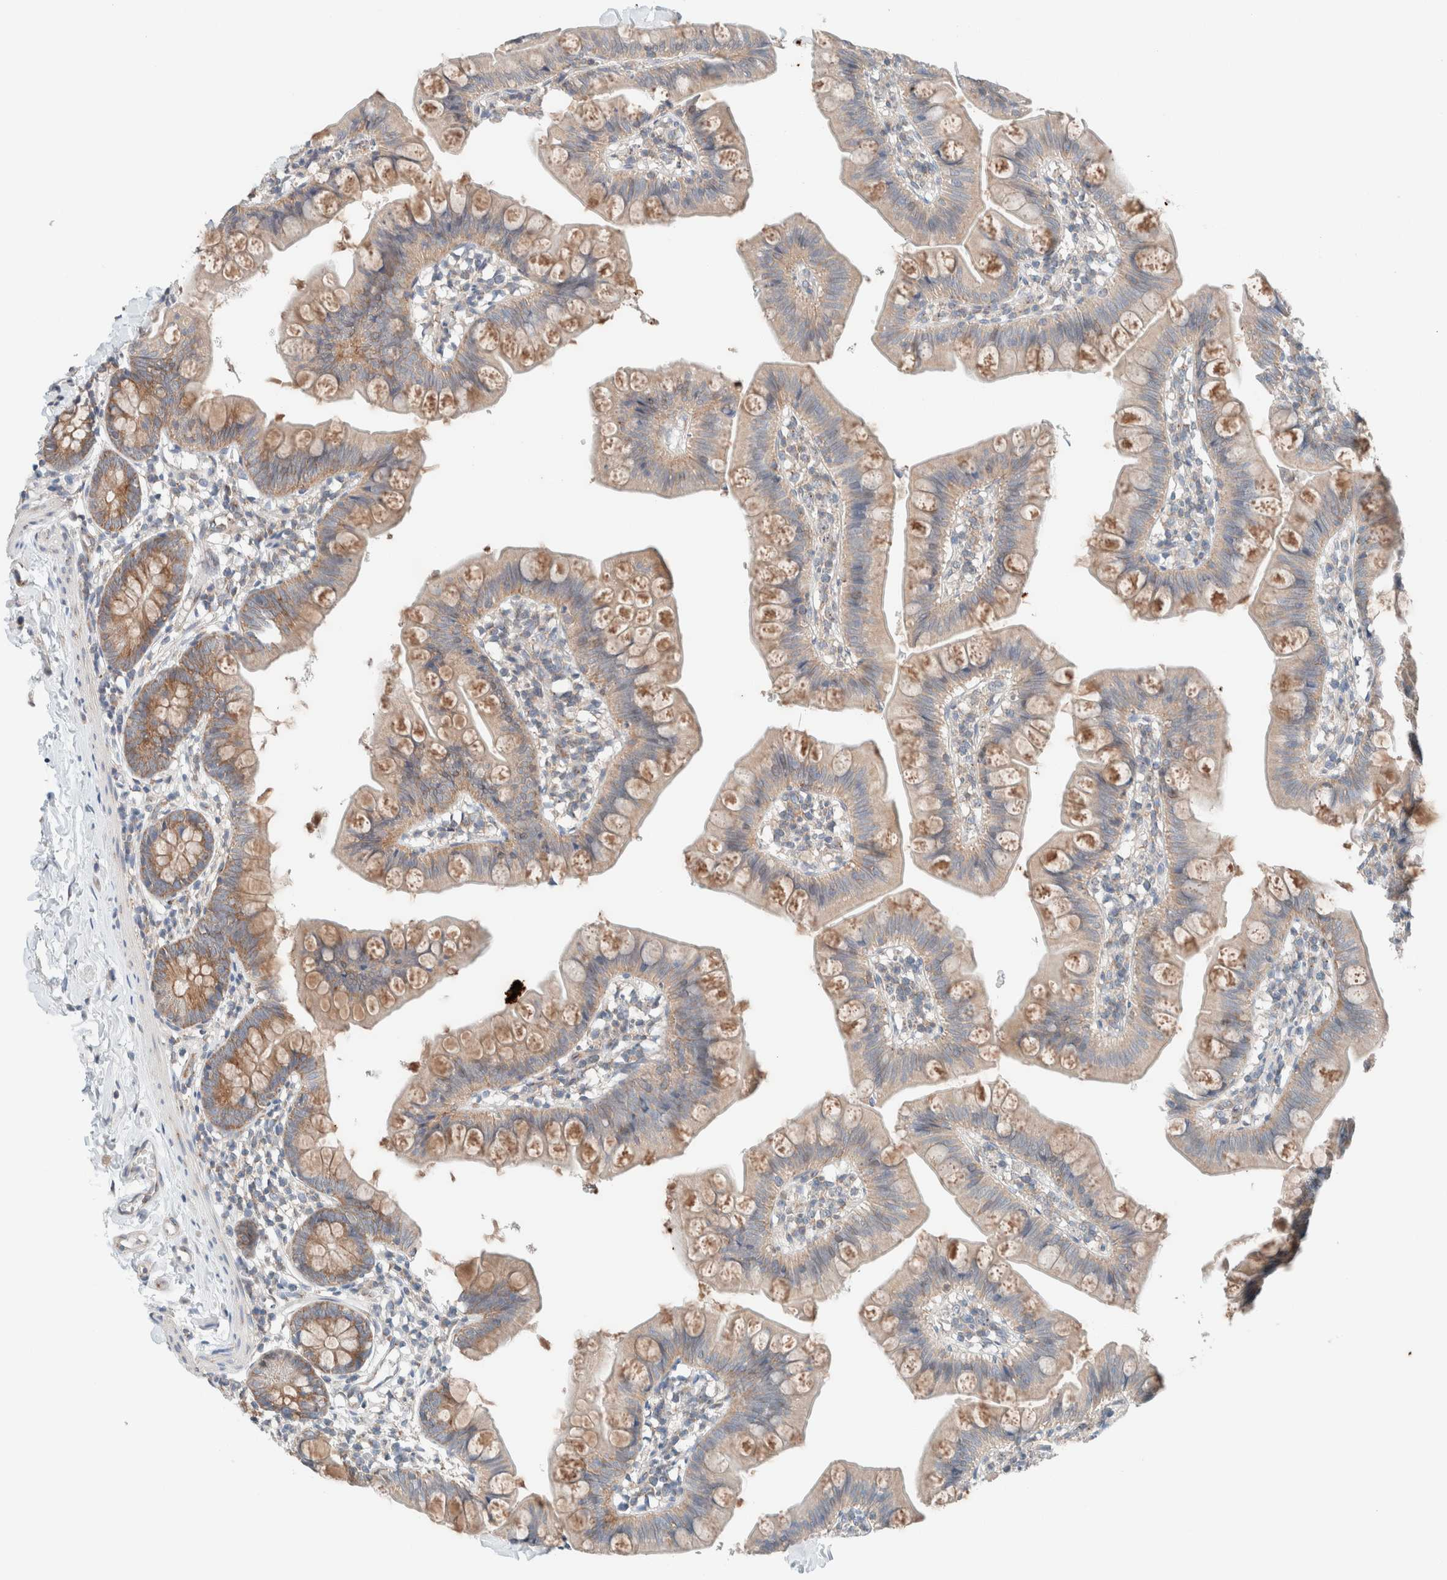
{"staining": {"intensity": "moderate", "quantity": "25%-75%", "location": "cytoplasmic/membranous"}, "tissue": "small intestine", "cell_type": "Glandular cells", "image_type": "normal", "snomed": [{"axis": "morphology", "description": "Normal tissue, NOS"}, {"axis": "topography", "description": "Small intestine"}], "caption": "This is an image of immunohistochemistry (IHC) staining of benign small intestine, which shows moderate positivity in the cytoplasmic/membranous of glandular cells.", "gene": "CASC3", "patient": {"sex": "male", "age": 7}}